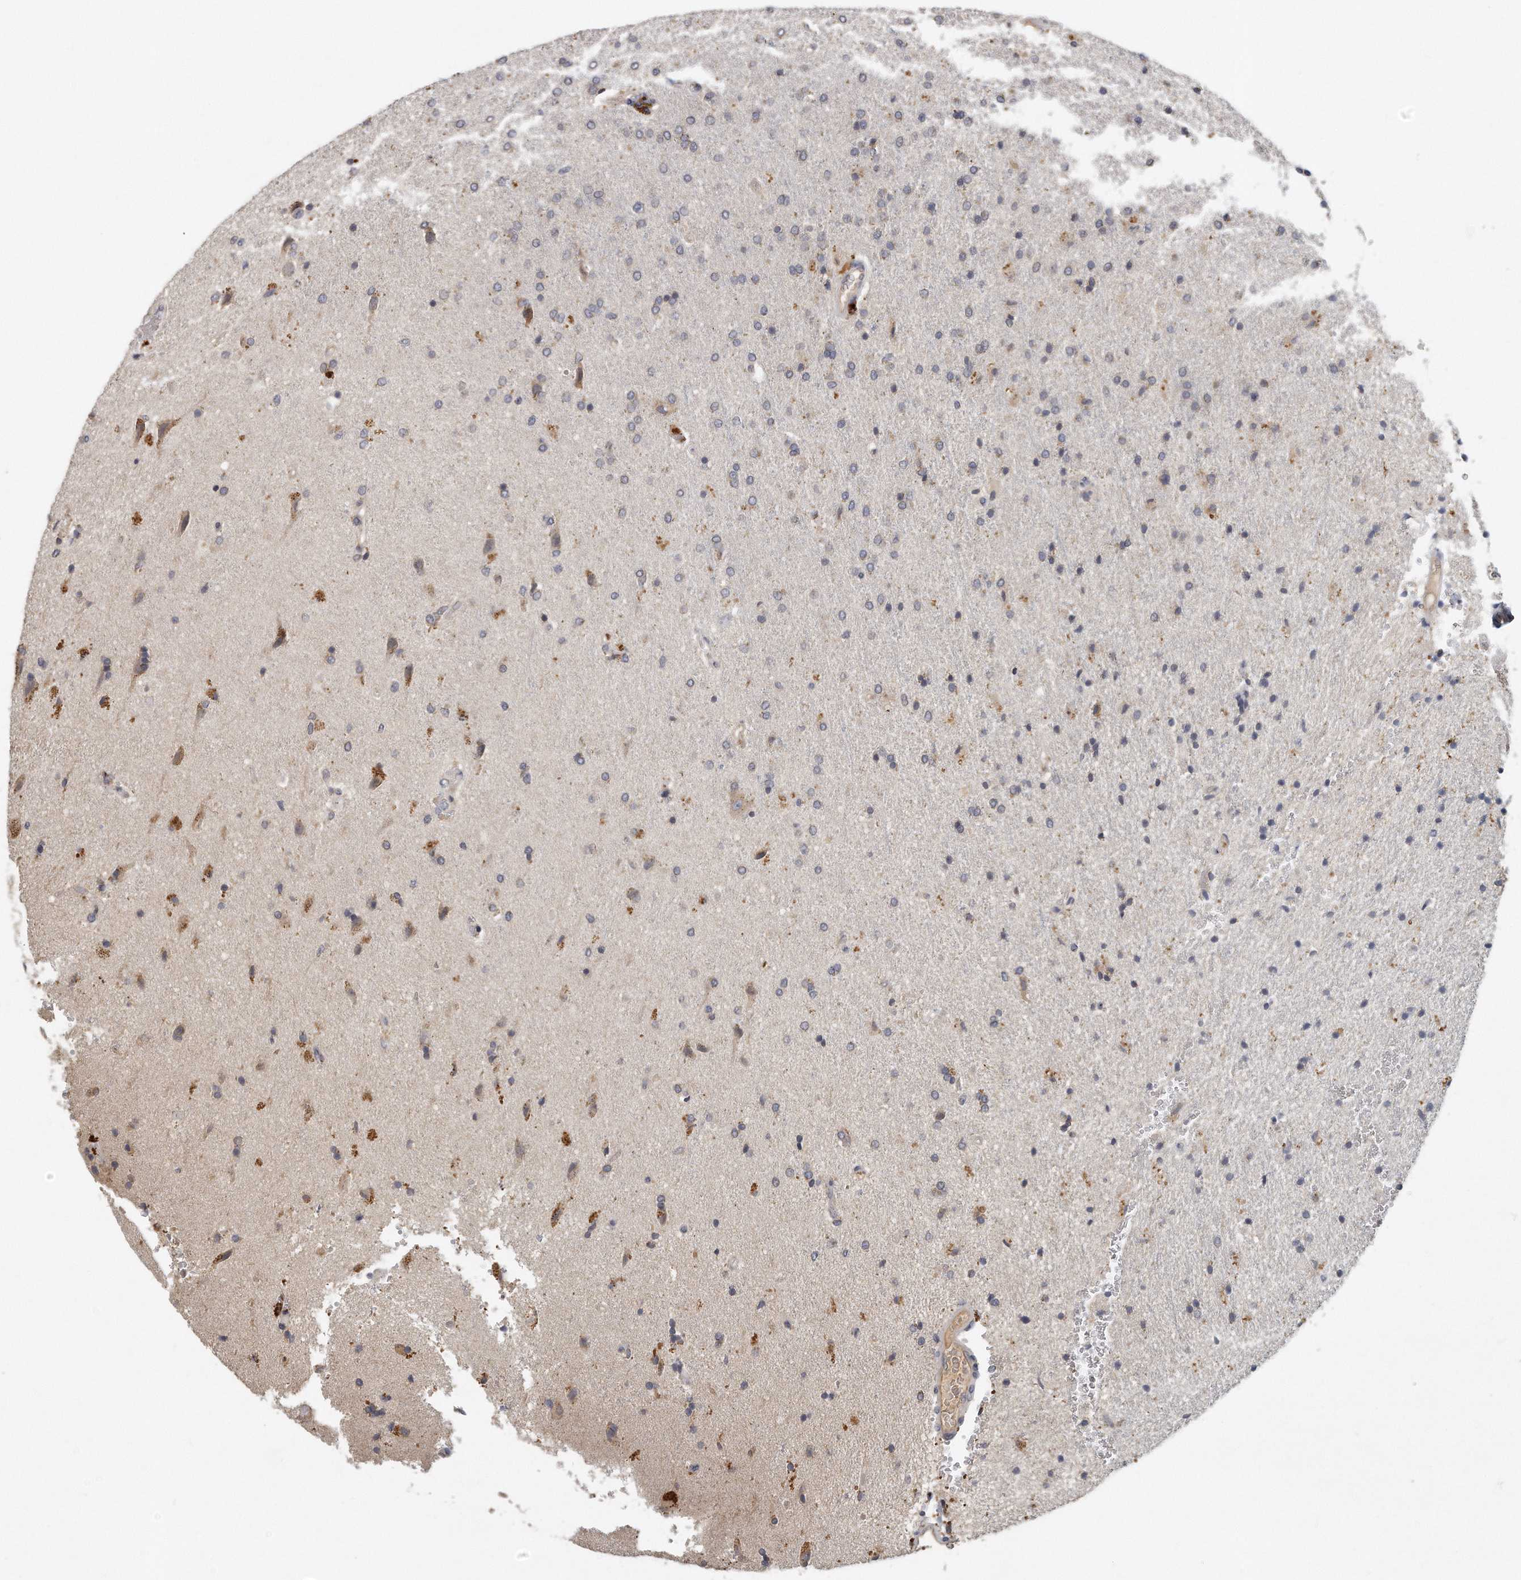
{"staining": {"intensity": "weak", "quantity": "<25%", "location": "cytoplasmic/membranous"}, "tissue": "glioma", "cell_type": "Tumor cells", "image_type": "cancer", "snomed": [{"axis": "morphology", "description": "Glioma, malignant, High grade"}, {"axis": "topography", "description": "Brain"}], "caption": "This is an immunohistochemistry (IHC) histopathology image of glioma. There is no positivity in tumor cells.", "gene": "TRAPPC14", "patient": {"sex": "male", "age": 72}}